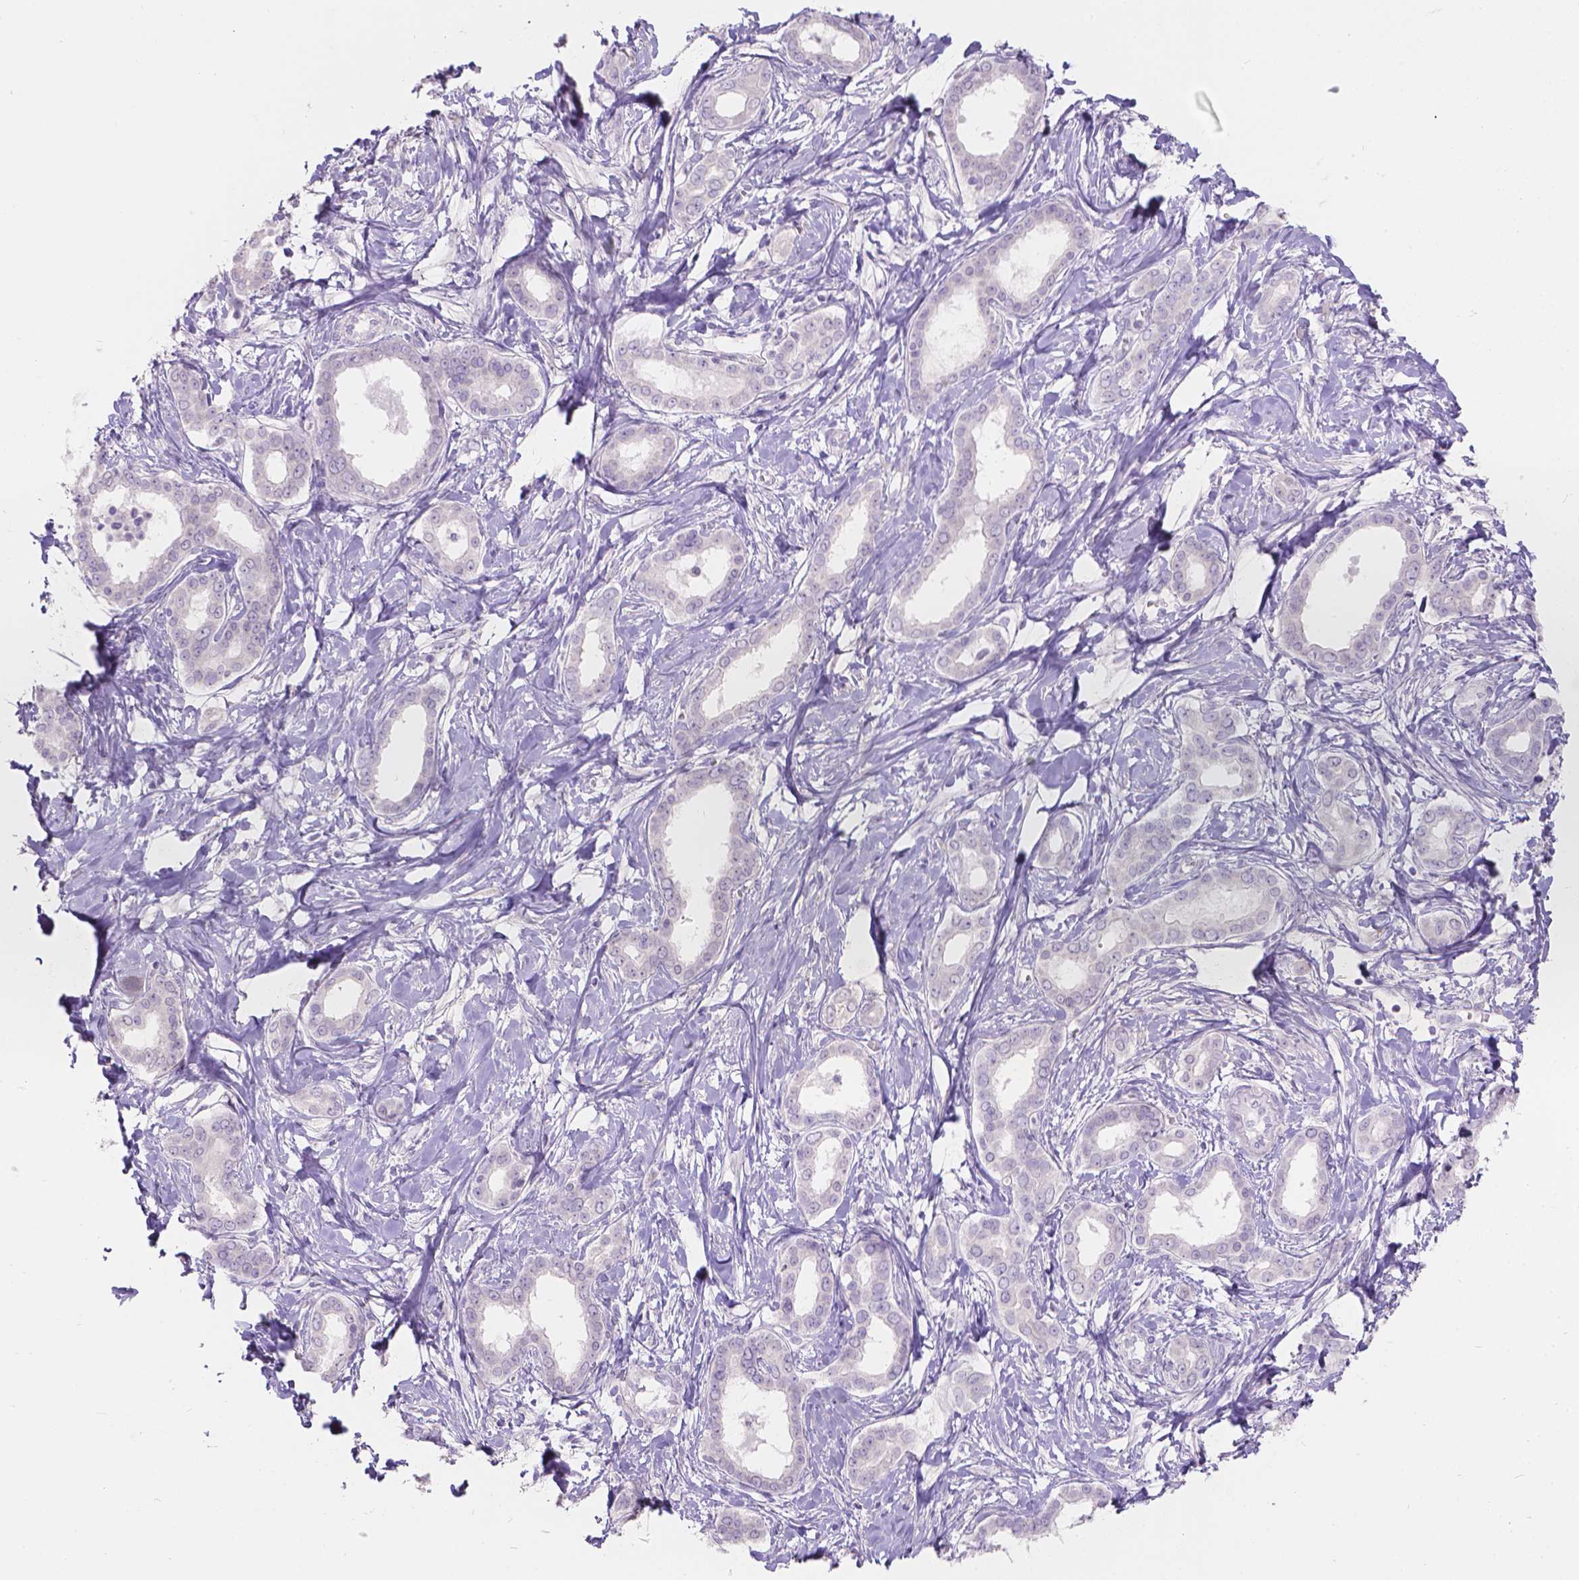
{"staining": {"intensity": "negative", "quantity": "none", "location": "none"}, "tissue": "liver cancer", "cell_type": "Tumor cells", "image_type": "cancer", "snomed": [{"axis": "morphology", "description": "Cholangiocarcinoma"}, {"axis": "topography", "description": "Liver"}], "caption": "Immunohistochemistry (IHC) histopathology image of neoplastic tissue: human liver cancer stained with DAB (3,3'-diaminobenzidine) shows no significant protein expression in tumor cells.", "gene": "HTN3", "patient": {"sex": "female", "age": 47}}